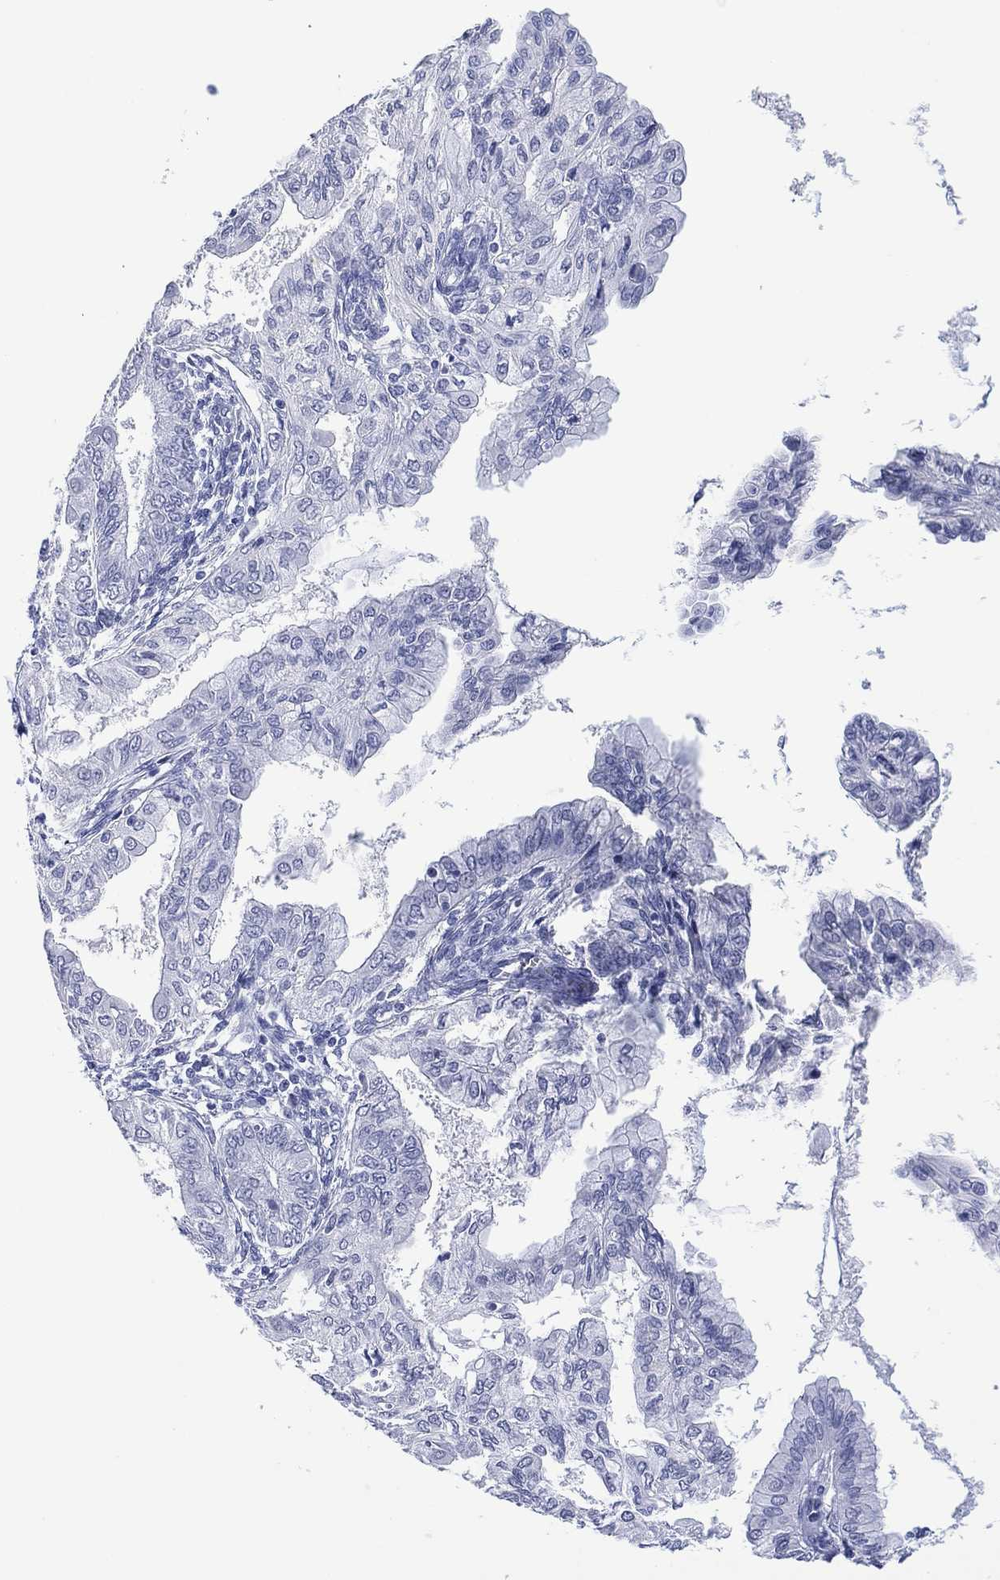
{"staining": {"intensity": "negative", "quantity": "none", "location": "none"}, "tissue": "endometrial cancer", "cell_type": "Tumor cells", "image_type": "cancer", "snomed": [{"axis": "morphology", "description": "Adenocarcinoma, NOS"}, {"axis": "topography", "description": "Endometrium"}], "caption": "Immunohistochemistry (IHC) image of neoplastic tissue: endometrial cancer (adenocarcinoma) stained with DAB reveals no significant protein staining in tumor cells. (Stains: DAB (3,3'-diaminobenzidine) immunohistochemistry with hematoxylin counter stain, Microscopy: brightfield microscopy at high magnification).", "gene": "UTF1", "patient": {"sex": "female", "age": 68}}